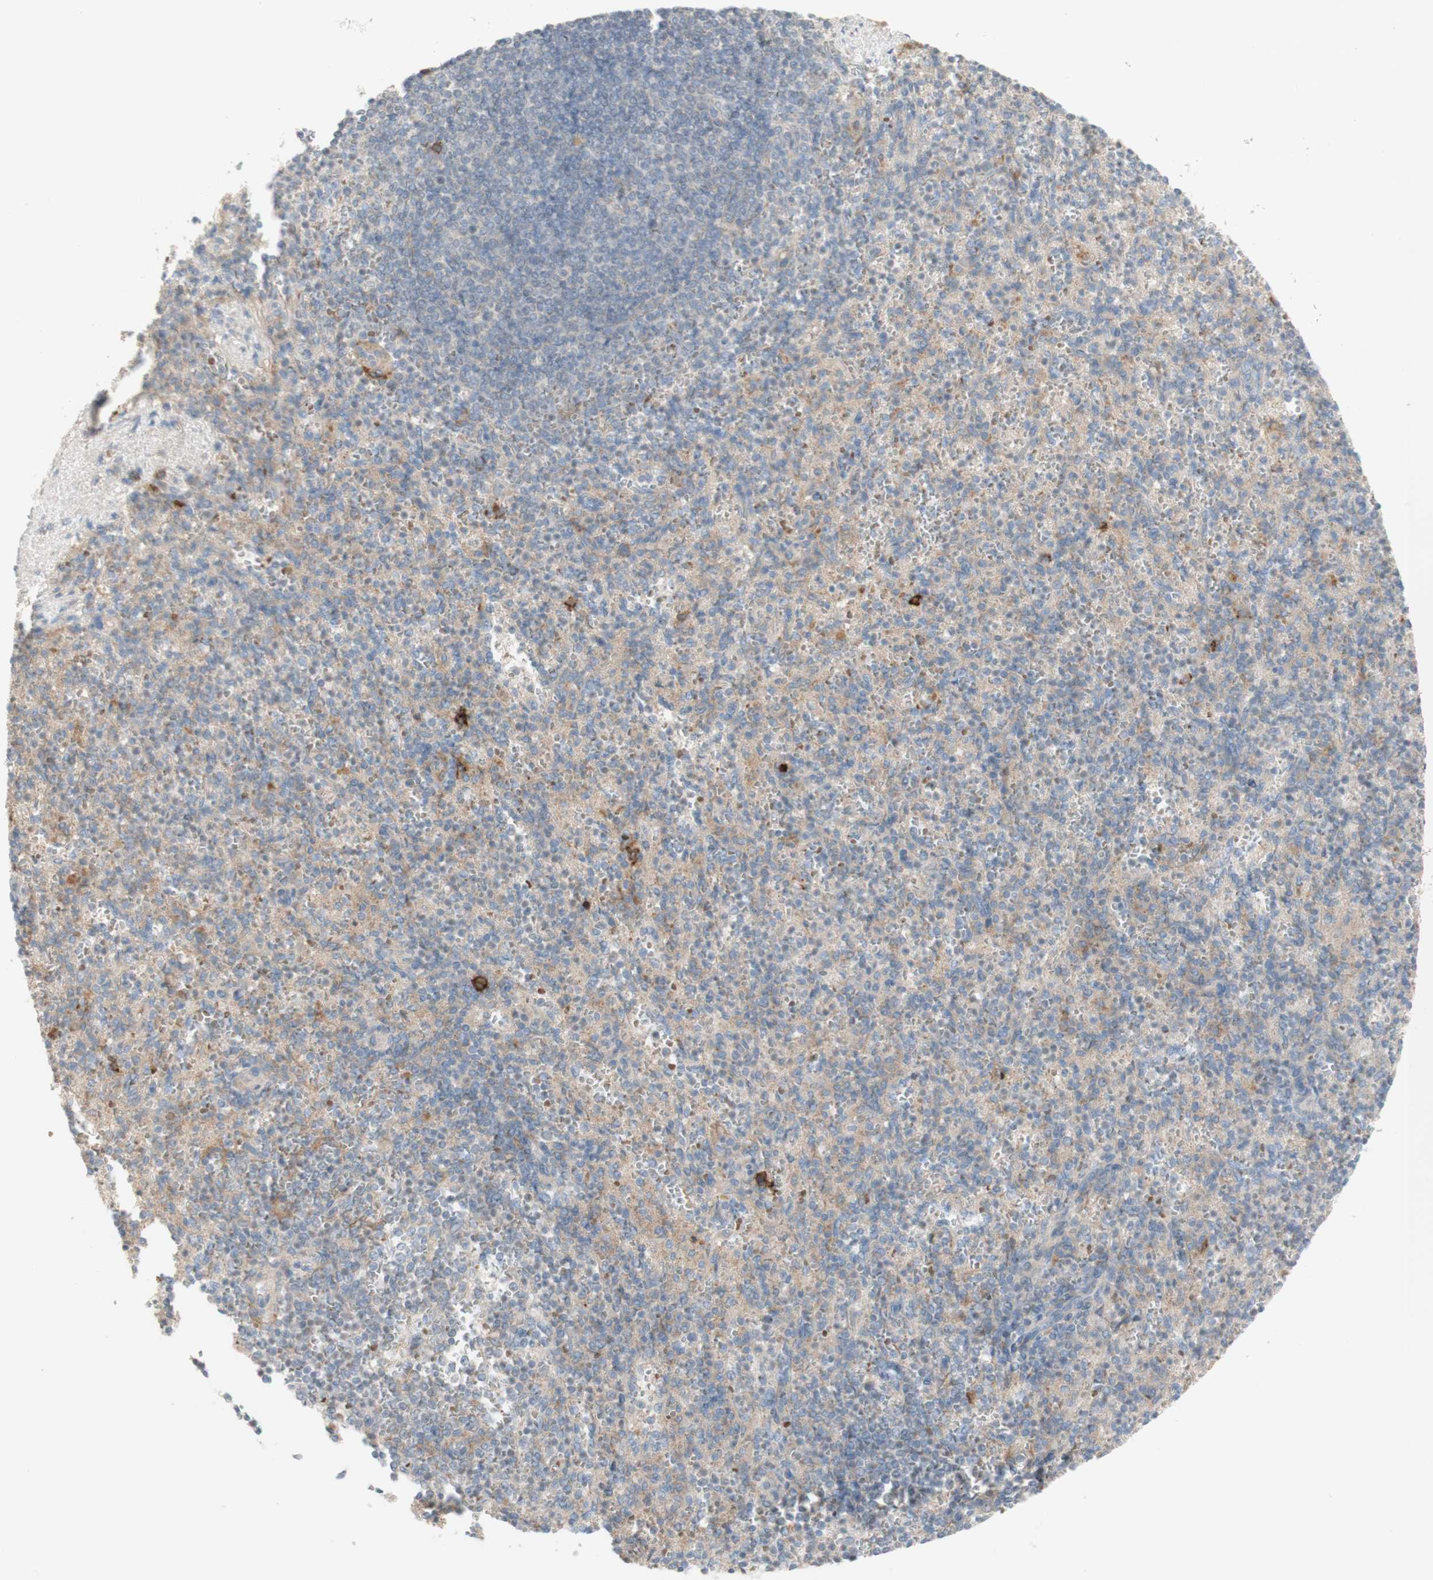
{"staining": {"intensity": "moderate", "quantity": "25%-75%", "location": "cytoplasmic/membranous"}, "tissue": "spleen", "cell_type": "Cells in red pulp", "image_type": "normal", "snomed": [{"axis": "morphology", "description": "Normal tissue, NOS"}, {"axis": "topography", "description": "Spleen"}], "caption": "Protein staining exhibits moderate cytoplasmic/membranous expression in approximately 25%-75% of cells in red pulp in unremarkable spleen.", "gene": "PTGER4", "patient": {"sex": "female", "age": 74}}